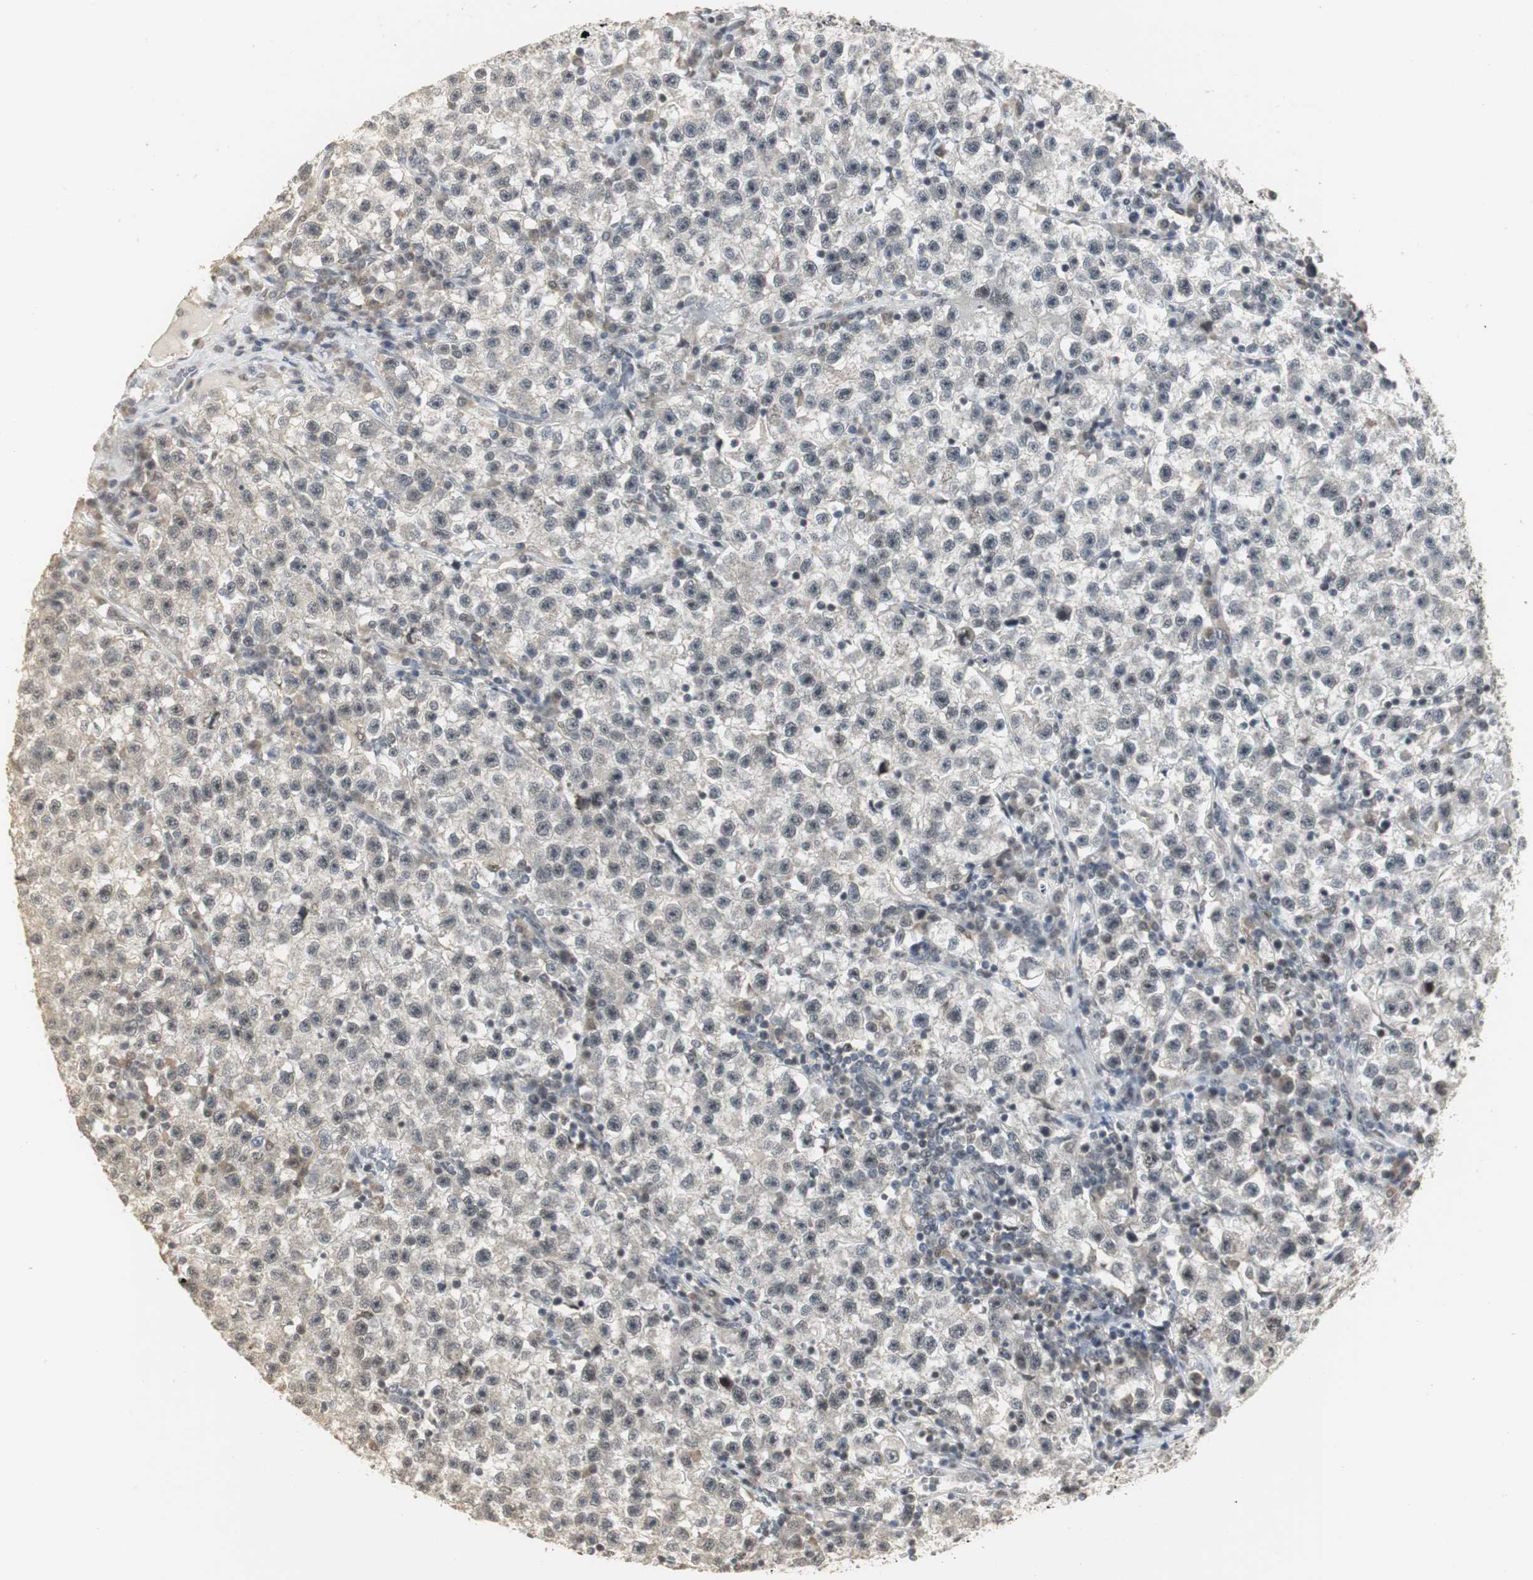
{"staining": {"intensity": "negative", "quantity": "none", "location": "none"}, "tissue": "testis cancer", "cell_type": "Tumor cells", "image_type": "cancer", "snomed": [{"axis": "morphology", "description": "Seminoma, NOS"}, {"axis": "topography", "description": "Testis"}], "caption": "Histopathology image shows no protein staining in tumor cells of testis cancer (seminoma) tissue.", "gene": "ELOA", "patient": {"sex": "male", "age": 22}}